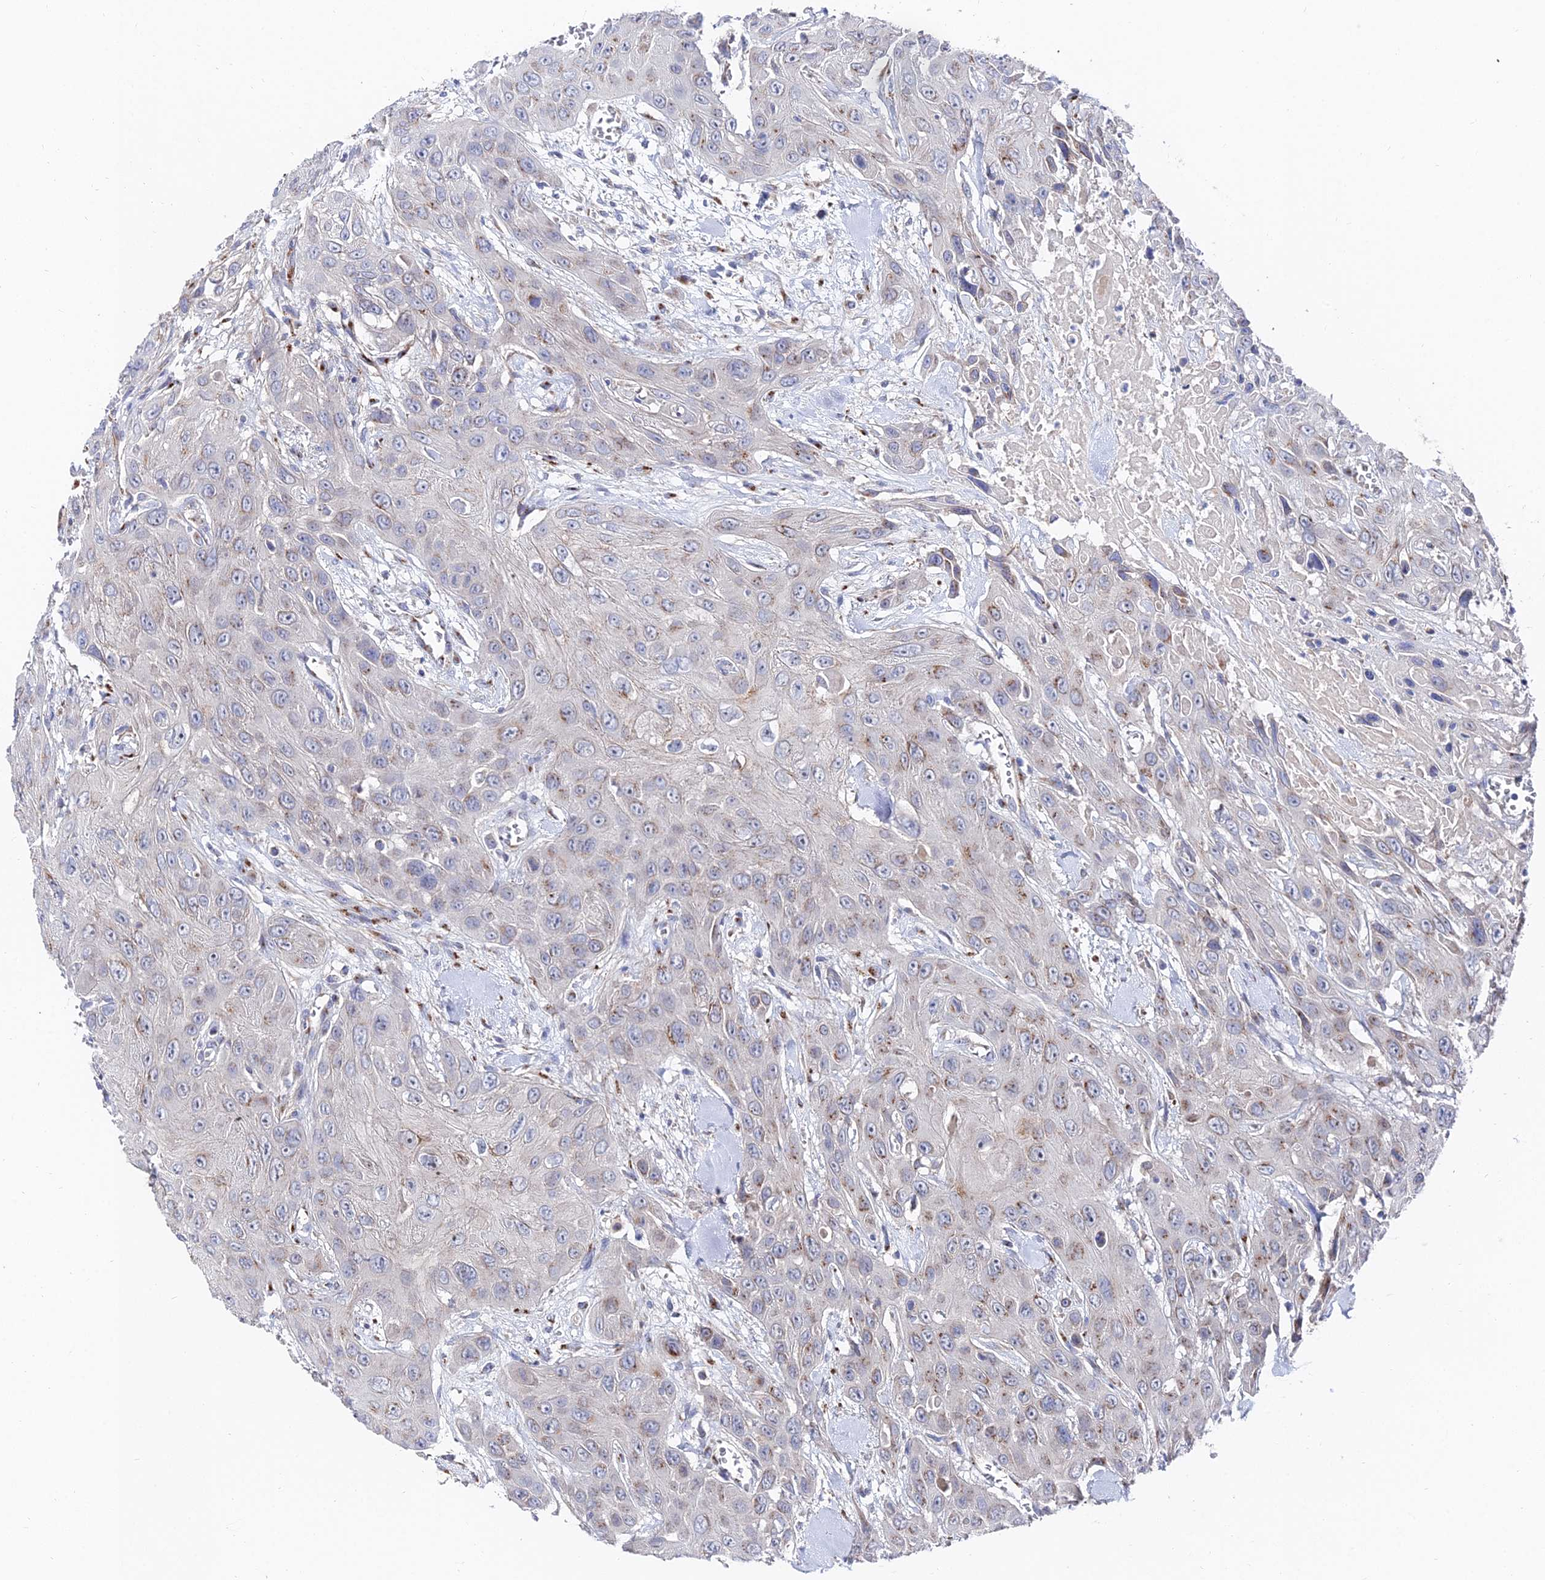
{"staining": {"intensity": "weak", "quantity": "25%-75%", "location": "cytoplasmic/membranous"}, "tissue": "head and neck cancer", "cell_type": "Tumor cells", "image_type": "cancer", "snomed": [{"axis": "morphology", "description": "Squamous cell carcinoma, NOS"}, {"axis": "topography", "description": "Head-Neck"}], "caption": "Immunohistochemical staining of human head and neck cancer (squamous cell carcinoma) shows low levels of weak cytoplasmic/membranous staining in approximately 25%-75% of tumor cells.", "gene": "BORCS8", "patient": {"sex": "male", "age": 81}}